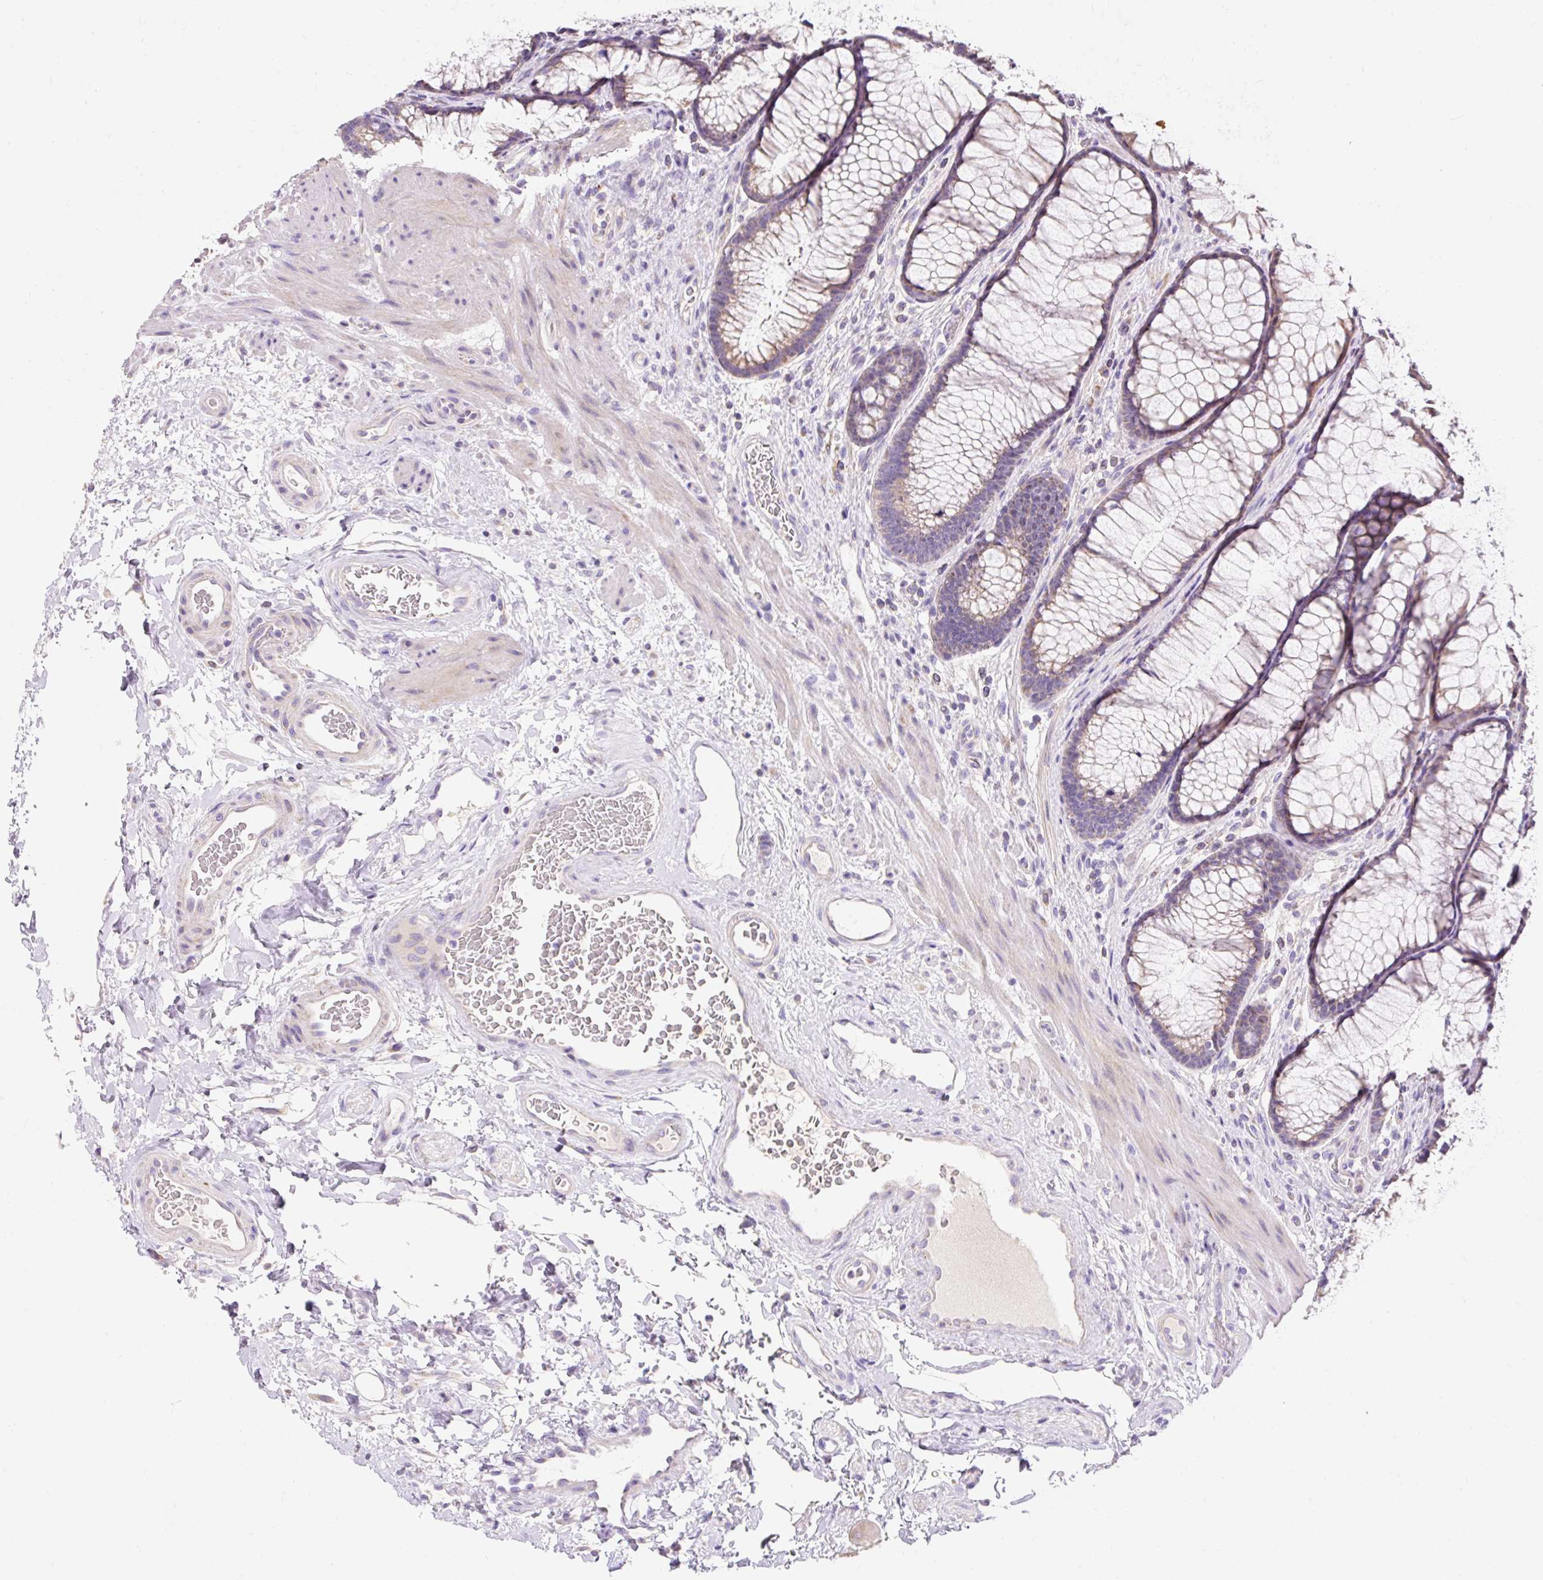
{"staining": {"intensity": "negative", "quantity": "none", "location": "none"}, "tissue": "colon", "cell_type": "Endothelial cells", "image_type": "normal", "snomed": [{"axis": "morphology", "description": "Normal tissue, NOS"}, {"axis": "topography", "description": "Colon"}], "caption": "High magnification brightfield microscopy of normal colon stained with DAB (3,3'-diaminobenzidine) (brown) and counterstained with hematoxylin (blue): endothelial cells show no significant staining.", "gene": "PMAIP1", "patient": {"sex": "female", "age": 82}}